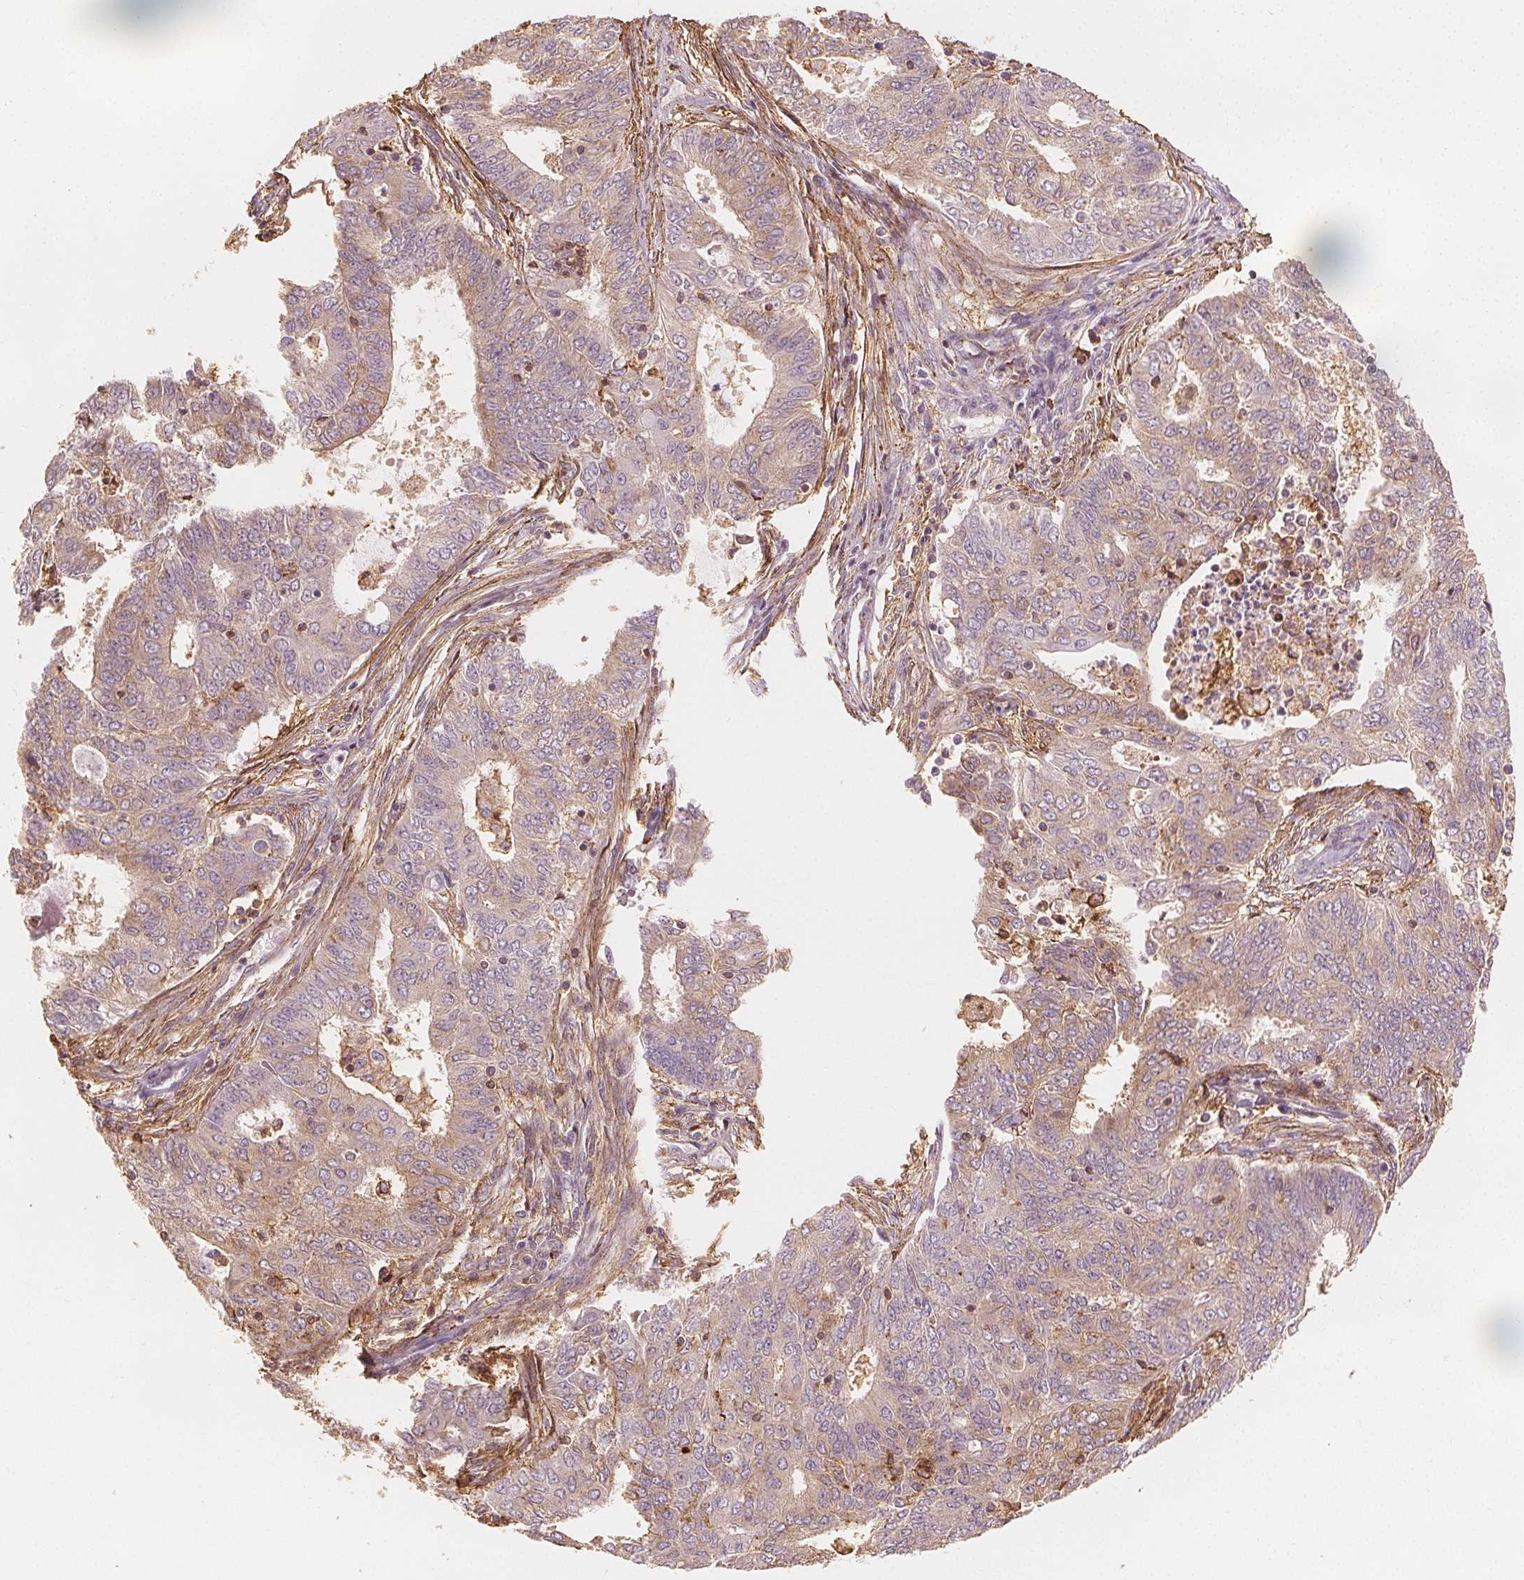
{"staining": {"intensity": "weak", "quantity": "25%-75%", "location": "cytoplasmic/membranous"}, "tissue": "endometrial cancer", "cell_type": "Tumor cells", "image_type": "cancer", "snomed": [{"axis": "morphology", "description": "Adenocarcinoma, NOS"}, {"axis": "topography", "description": "Endometrium"}], "caption": "Immunohistochemistry (IHC) image of neoplastic tissue: human endometrial cancer (adenocarcinoma) stained using immunohistochemistry displays low levels of weak protein expression localized specifically in the cytoplasmic/membranous of tumor cells, appearing as a cytoplasmic/membranous brown color.", "gene": "ARHGAP26", "patient": {"sex": "female", "age": 62}}